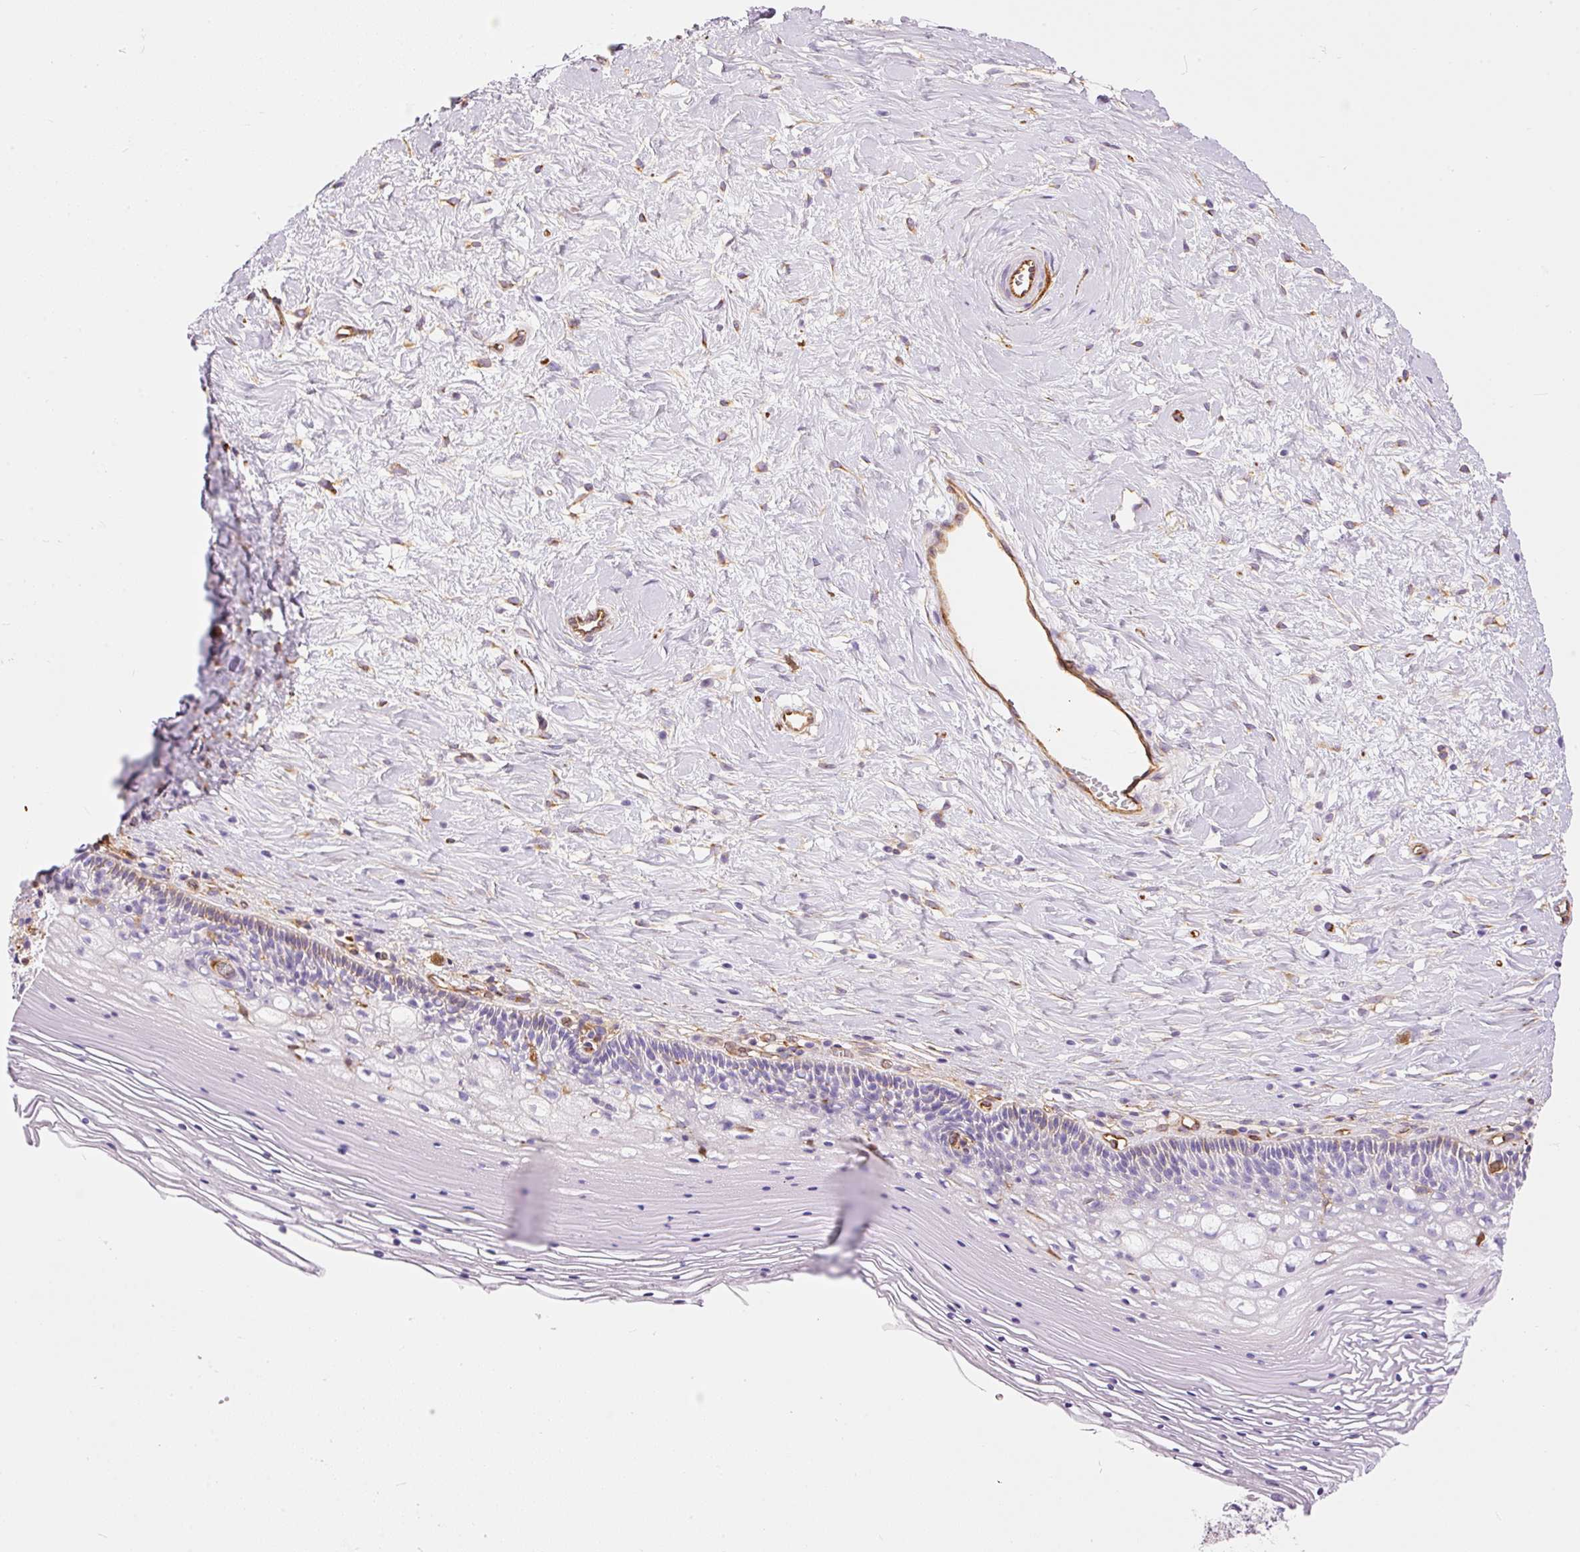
{"staining": {"intensity": "negative", "quantity": "none", "location": "none"}, "tissue": "cervix", "cell_type": "Glandular cells", "image_type": "normal", "snomed": [{"axis": "morphology", "description": "Normal tissue, NOS"}, {"axis": "topography", "description": "Cervix"}], "caption": "This is a image of immunohistochemistry (IHC) staining of unremarkable cervix, which shows no staining in glandular cells.", "gene": "ENSG00000249624", "patient": {"sex": "female", "age": 36}}